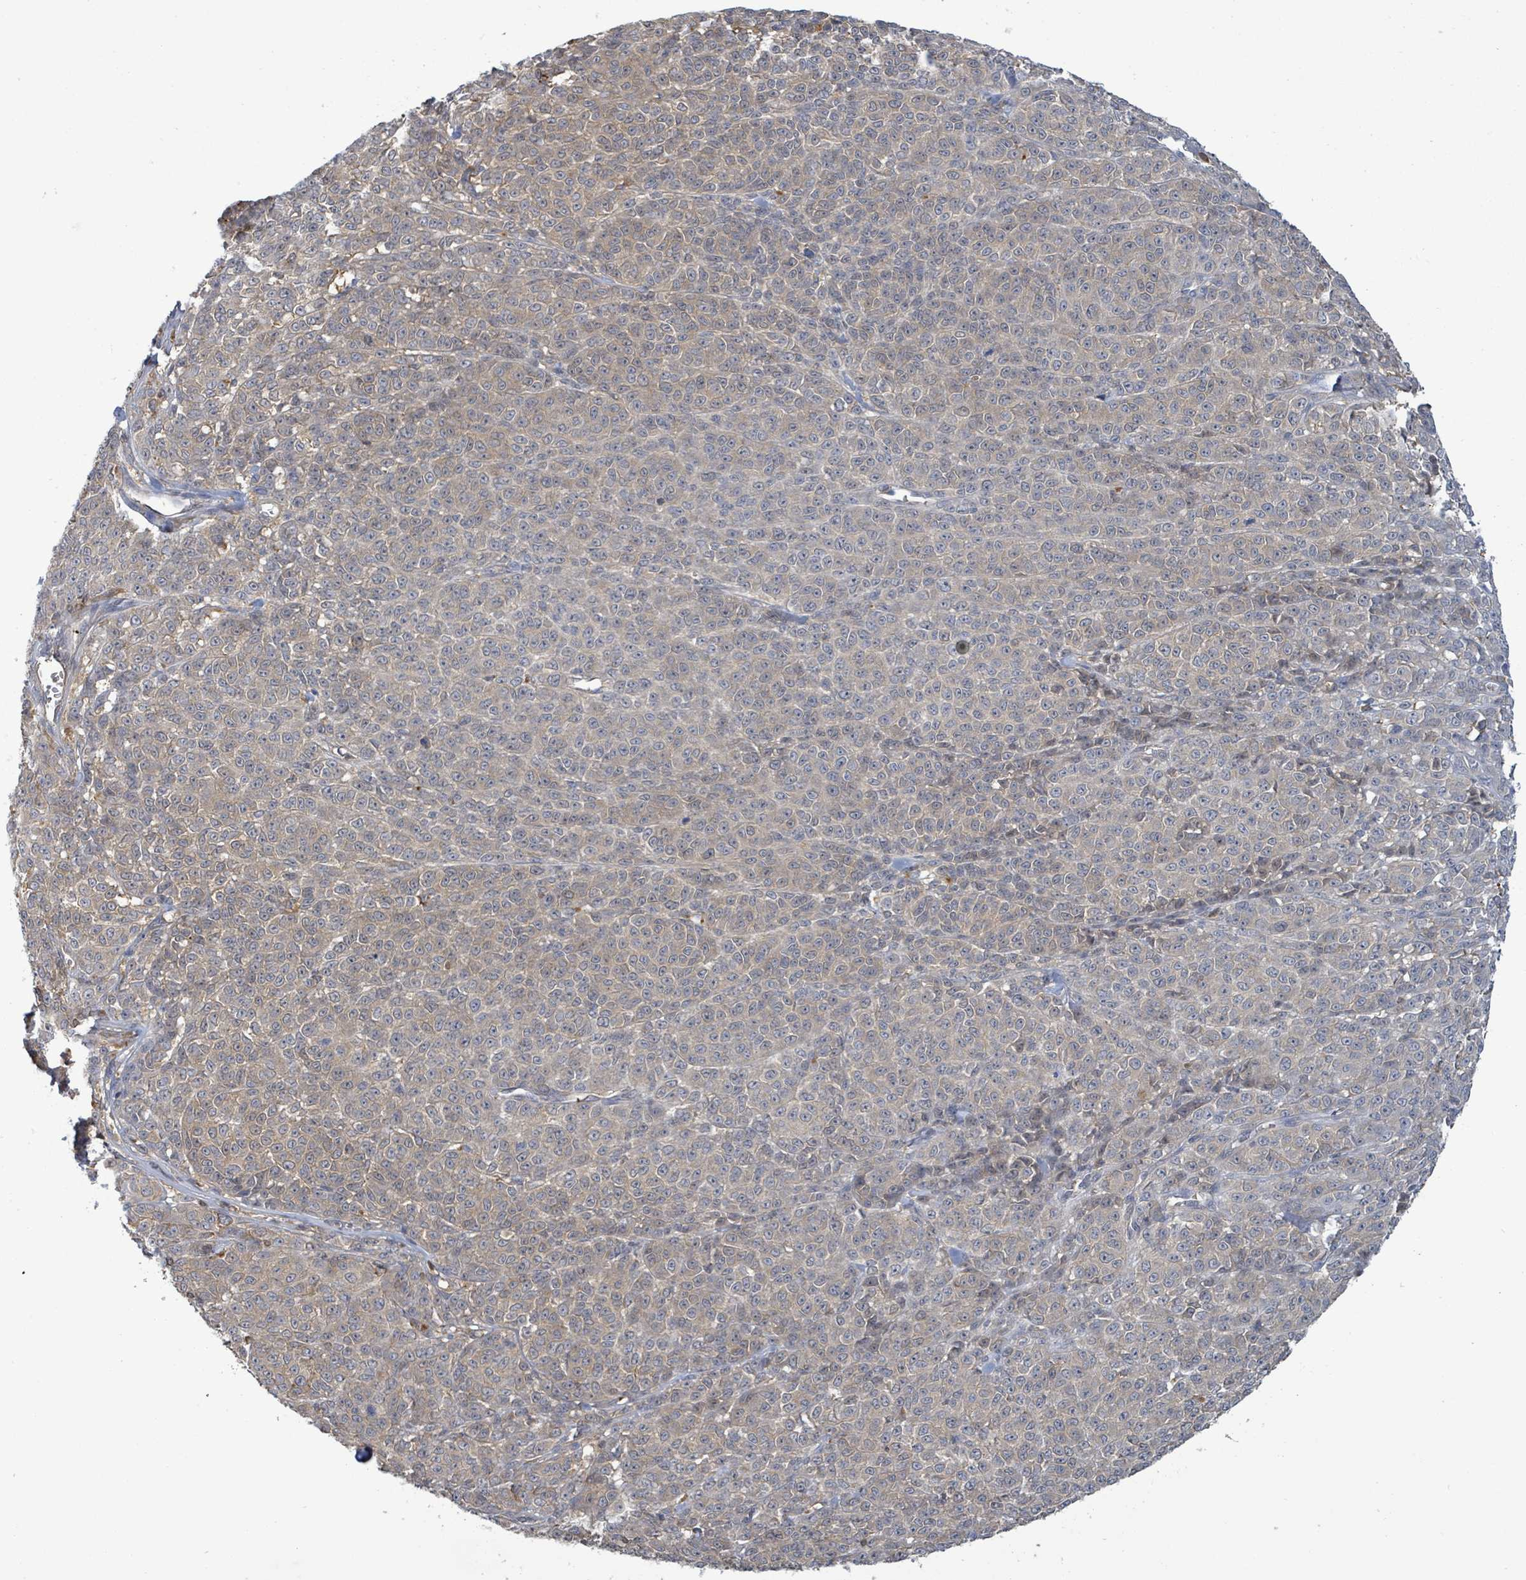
{"staining": {"intensity": "weak", "quantity": "25%-75%", "location": "cytoplasmic/membranous"}, "tissue": "melanoma", "cell_type": "Tumor cells", "image_type": "cancer", "snomed": [{"axis": "morphology", "description": "Normal tissue, NOS"}, {"axis": "morphology", "description": "Malignant melanoma, NOS"}, {"axis": "topography", "description": "Skin"}], "caption": "Protein expression analysis of human melanoma reveals weak cytoplasmic/membranous staining in approximately 25%-75% of tumor cells. (Stains: DAB in brown, nuclei in blue, Microscopy: brightfield microscopy at high magnification).", "gene": "PGAM1", "patient": {"sex": "female", "age": 34}}